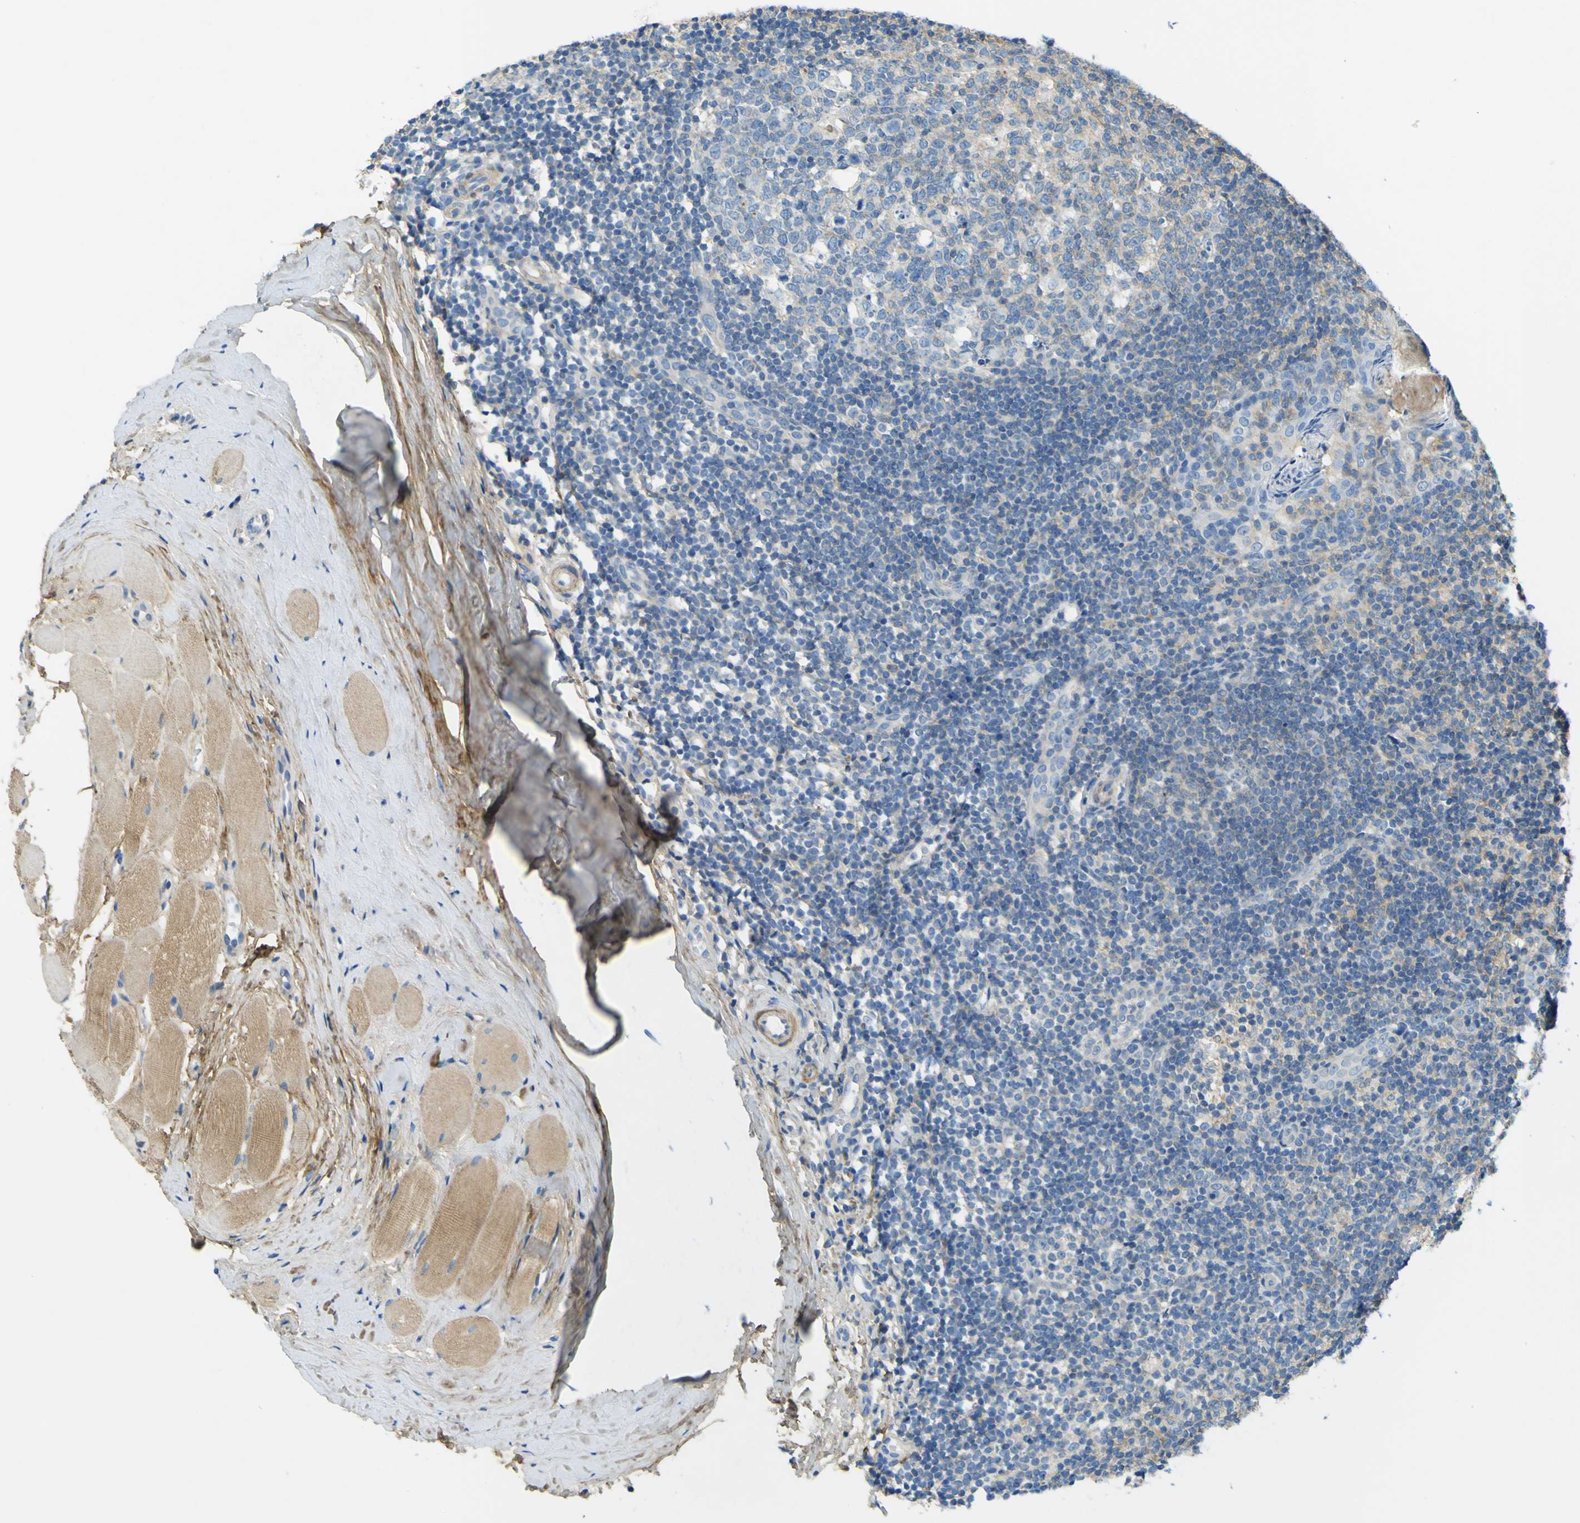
{"staining": {"intensity": "weak", "quantity": "25%-75%", "location": "cytoplasmic/membranous"}, "tissue": "tonsil", "cell_type": "Germinal center cells", "image_type": "normal", "snomed": [{"axis": "morphology", "description": "Normal tissue, NOS"}, {"axis": "topography", "description": "Tonsil"}], "caption": "An image of tonsil stained for a protein shows weak cytoplasmic/membranous brown staining in germinal center cells. (brown staining indicates protein expression, while blue staining denotes nuclei).", "gene": "OGN", "patient": {"sex": "female", "age": 19}}